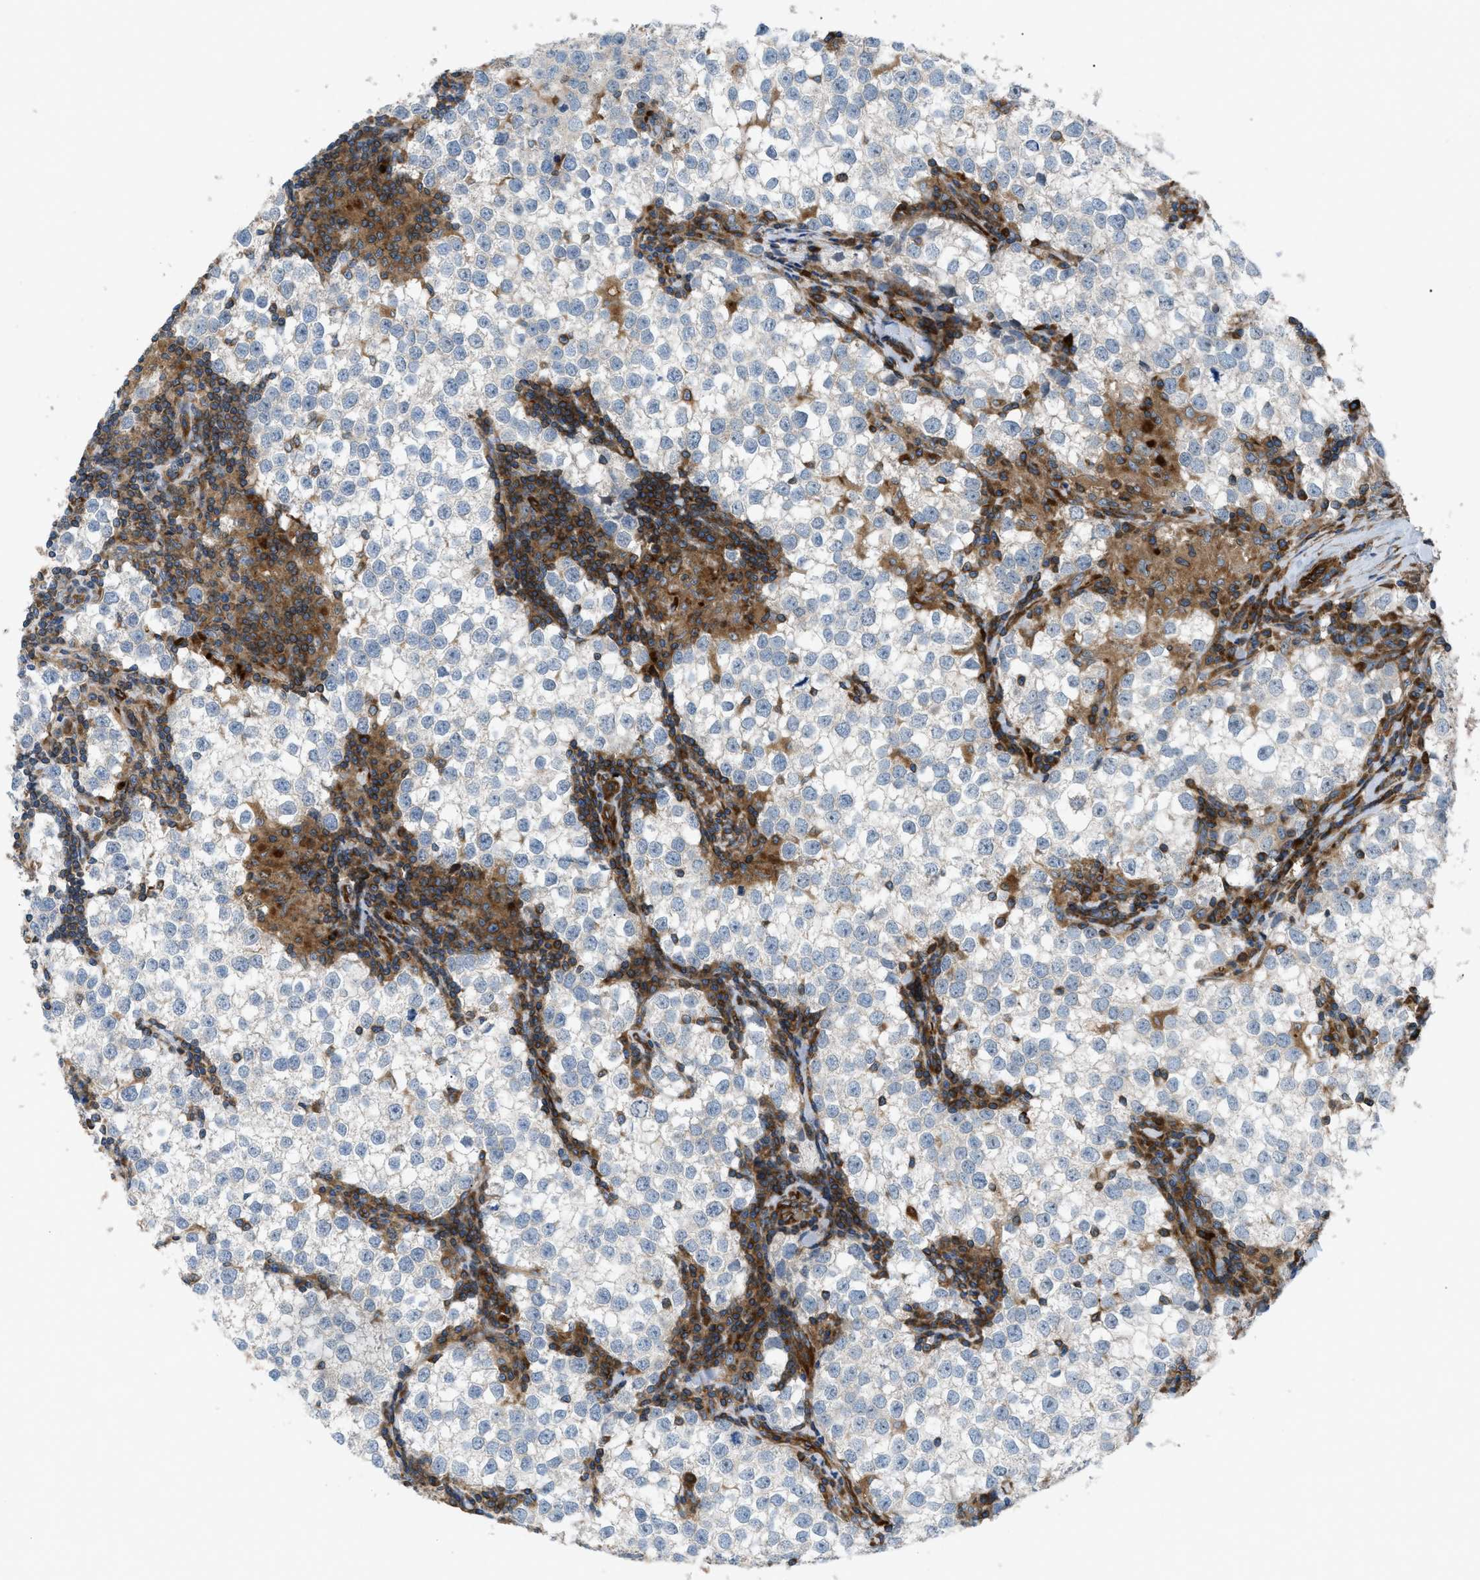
{"staining": {"intensity": "negative", "quantity": "none", "location": "none"}, "tissue": "testis cancer", "cell_type": "Tumor cells", "image_type": "cancer", "snomed": [{"axis": "morphology", "description": "Seminoma, NOS"}, {"axis": "morphology", "description": "Carcinoma, Embryonal, NOS"}, {"axis": "topography", "description": "Testis"}], "caption": "Immunohistochemistry (IHC) image of testis cancer stained for a protein (brown), which shows no expression in tumor cells.", "gene": "ATP2A3", "patient": {"sex": "male", "age": 36}}